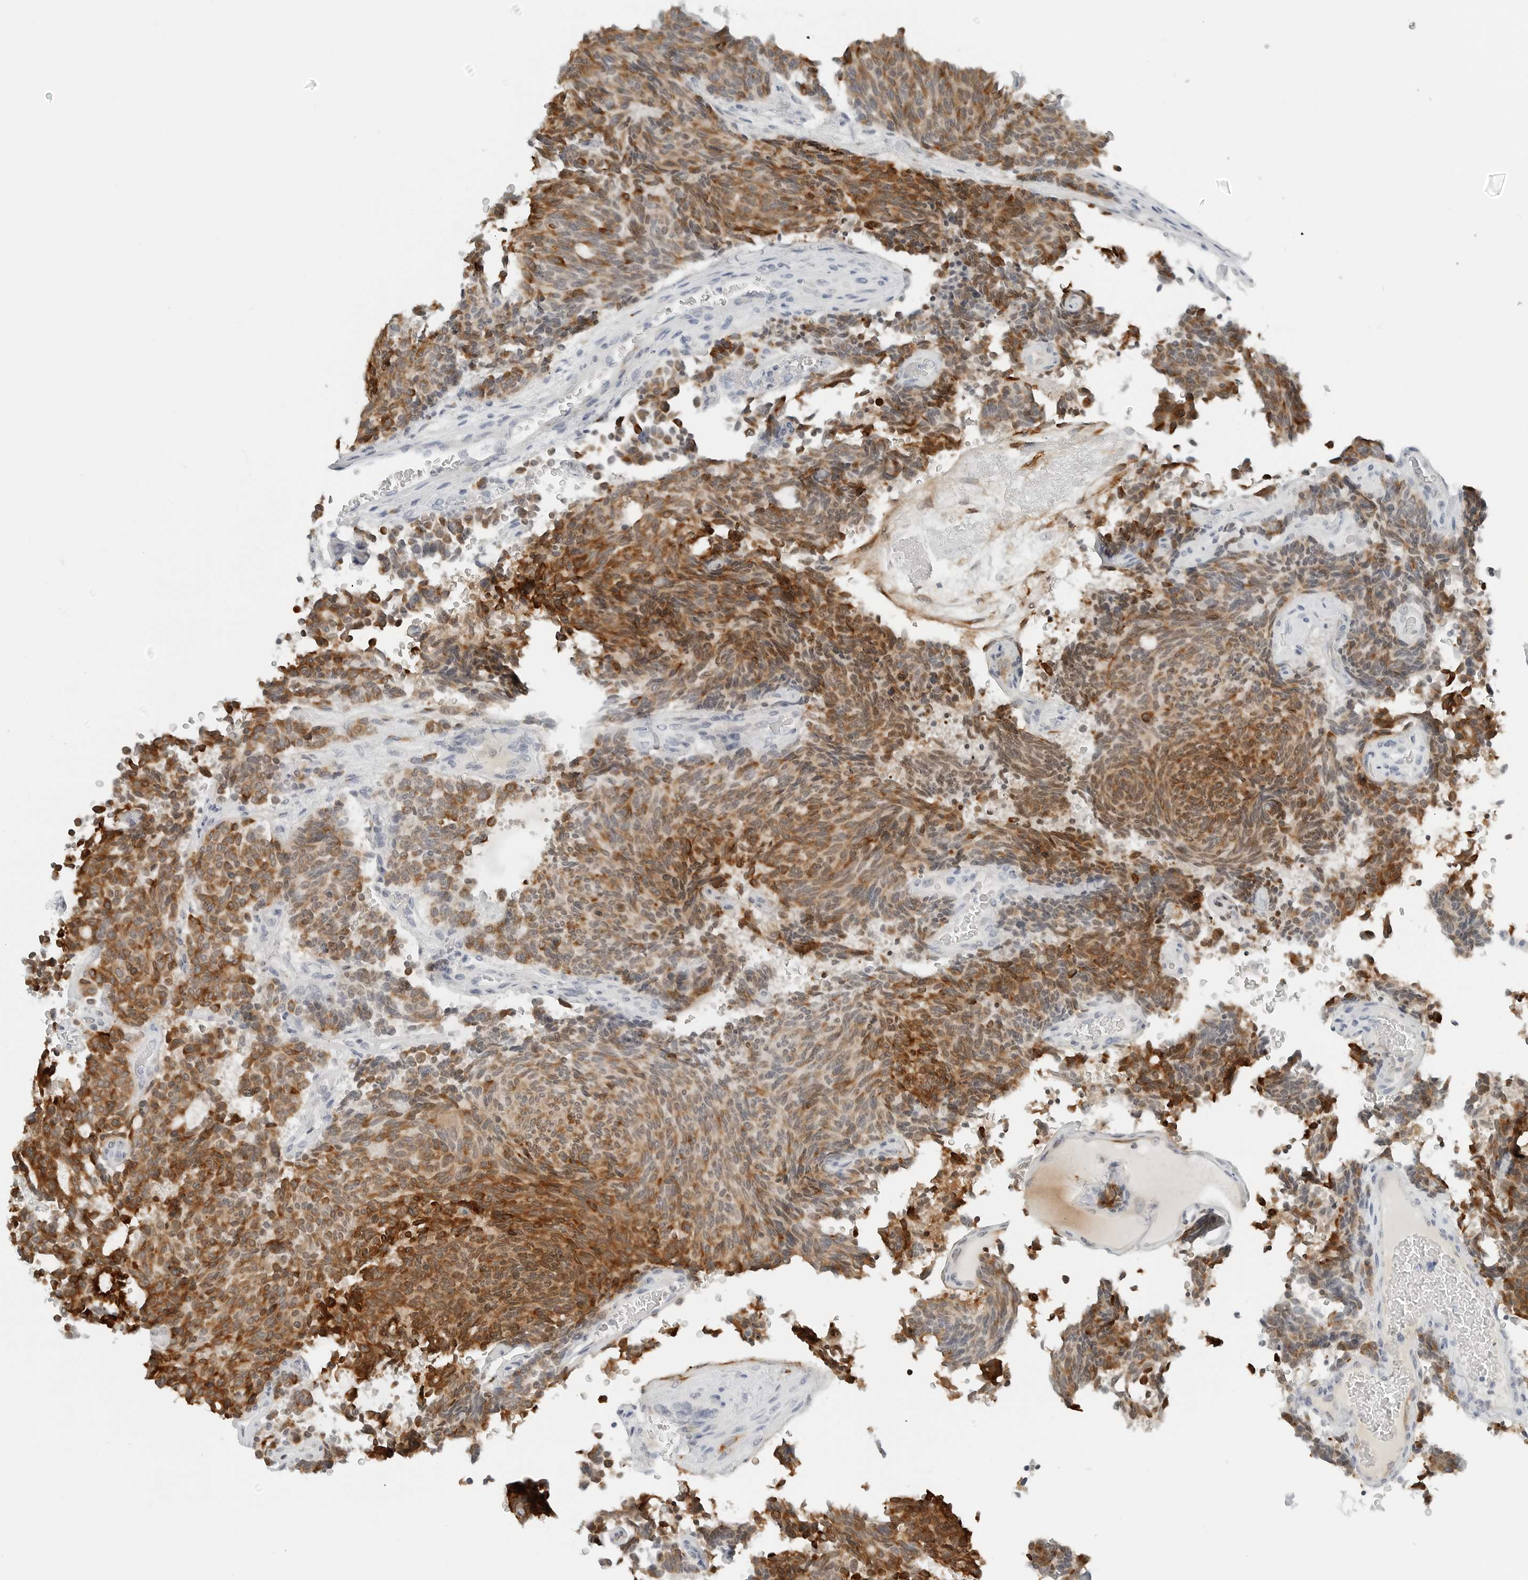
{"staining": {"intensity": "strong", "quantity": ">75%", "location": "cytoplasmic/membranous"}, "tissue": "carcinoid", "cell_type": "Tumor cells", "image_type": "cancer", "snomed": [{"axis": "morphology", "description": "Carcinoid, malignant, NOS"}, {"axis": "topography", "description": "Pancreas"}], "caption": "Malignant carcinoid tissue shows strong cytoplasmic/membranous staining in about >75% of tumor cells, visualized by immunohistochemistry.", "gene": "P4HA2", "patient": {"sex": "female", "age": 54}}